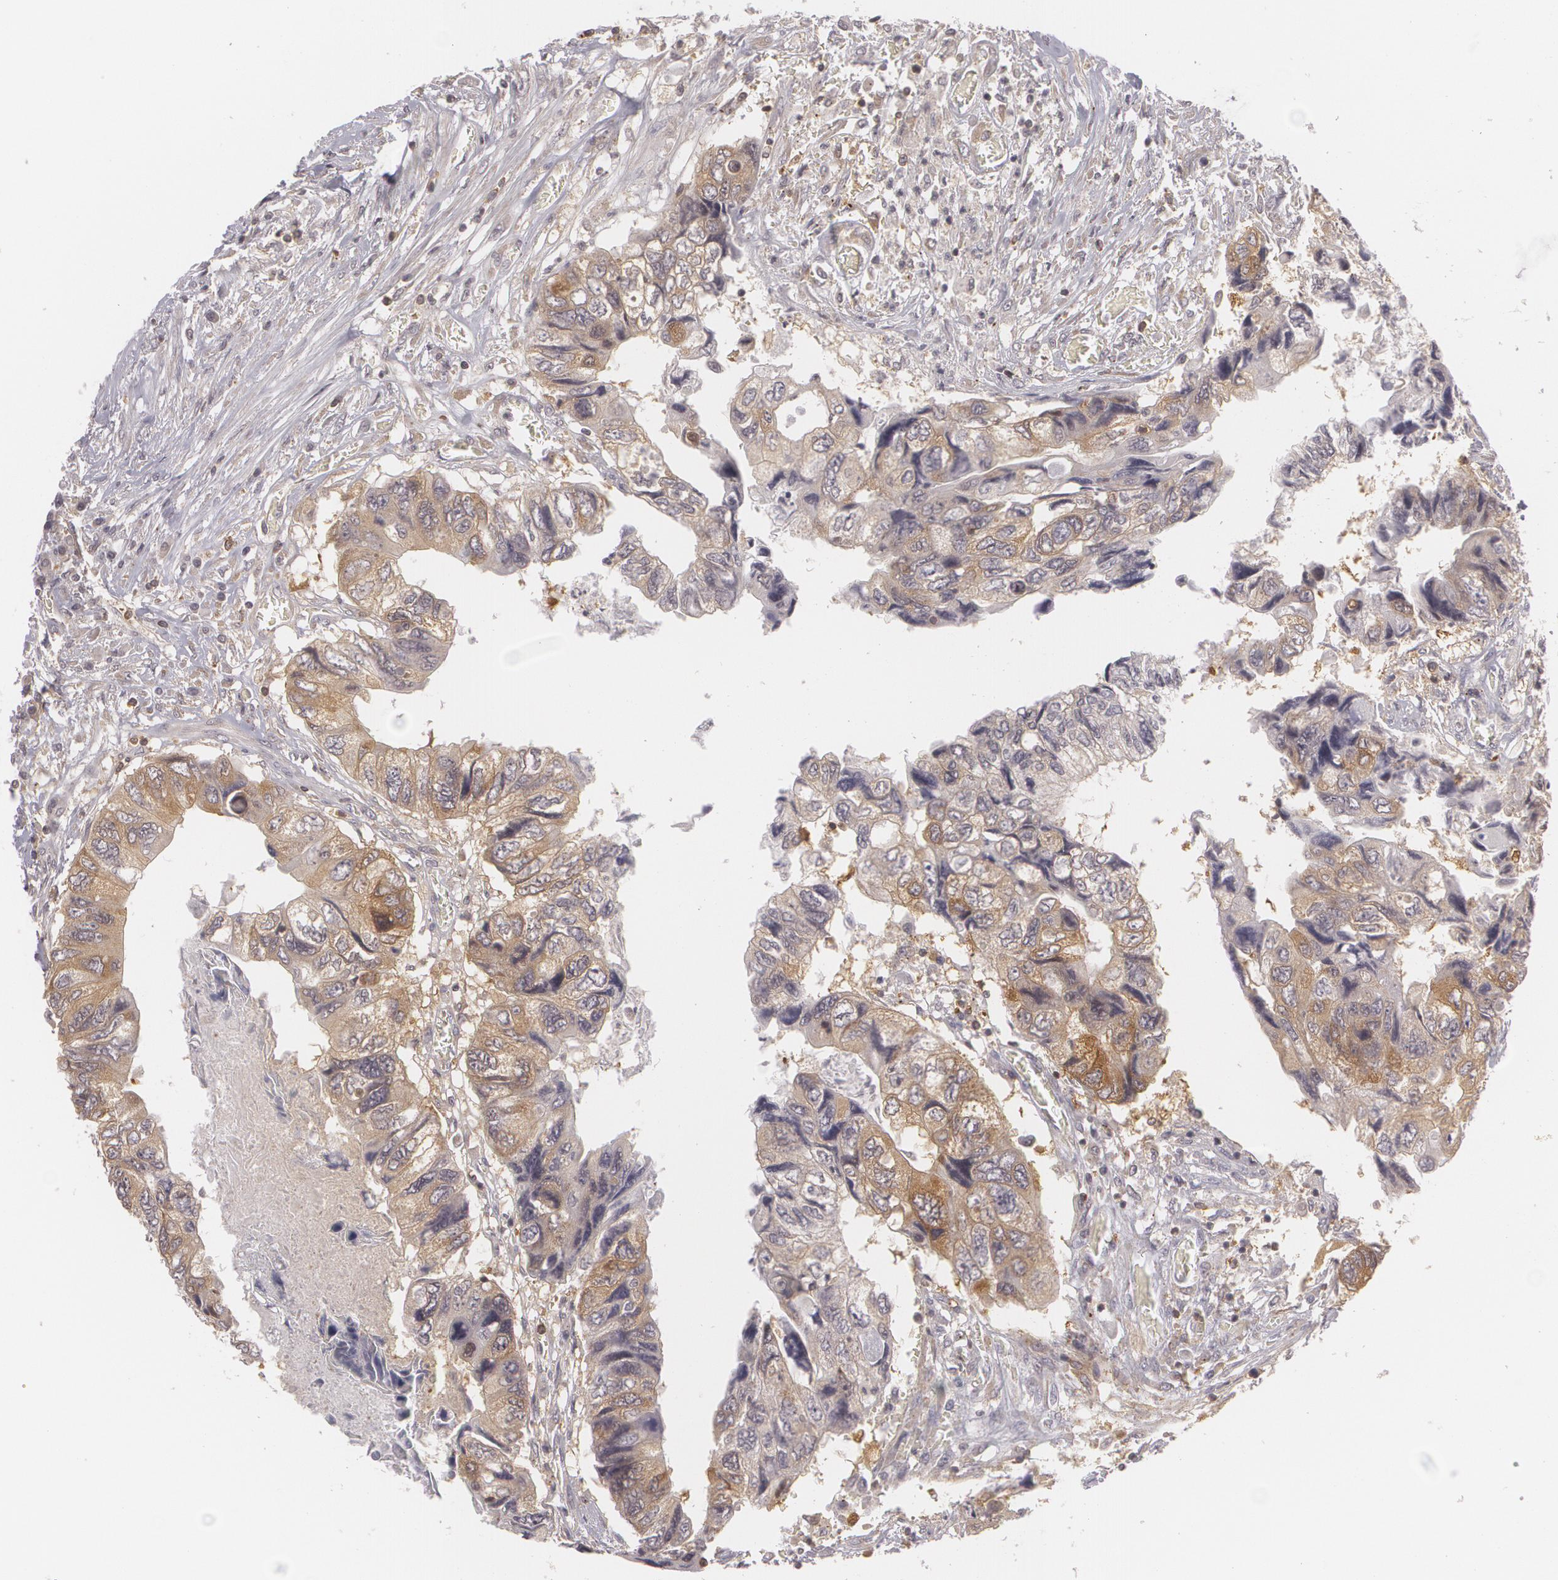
{"staining": {"intensity": "moderate", "quantity": ">75%", "location": "cytoplasmic/membranous"}, "tissue": "colorectal cancer", "cell_type": "Tumor cells", "image_type": "cancer", "snomed": [{"axis": "morphology", "description": "Adenocarcinoma, NOS"}, {"axis": "topography", "description": "Rectum"}], "caption": "DAB immunohistochemical staining of adenocarcinoma (colorectal) demonstrates moderate cytoplasmic/membranous protein staining in approximately >75% of tumor cells.", "gene": "BIN1", "patient": {"sex": "female", "age": 82}}